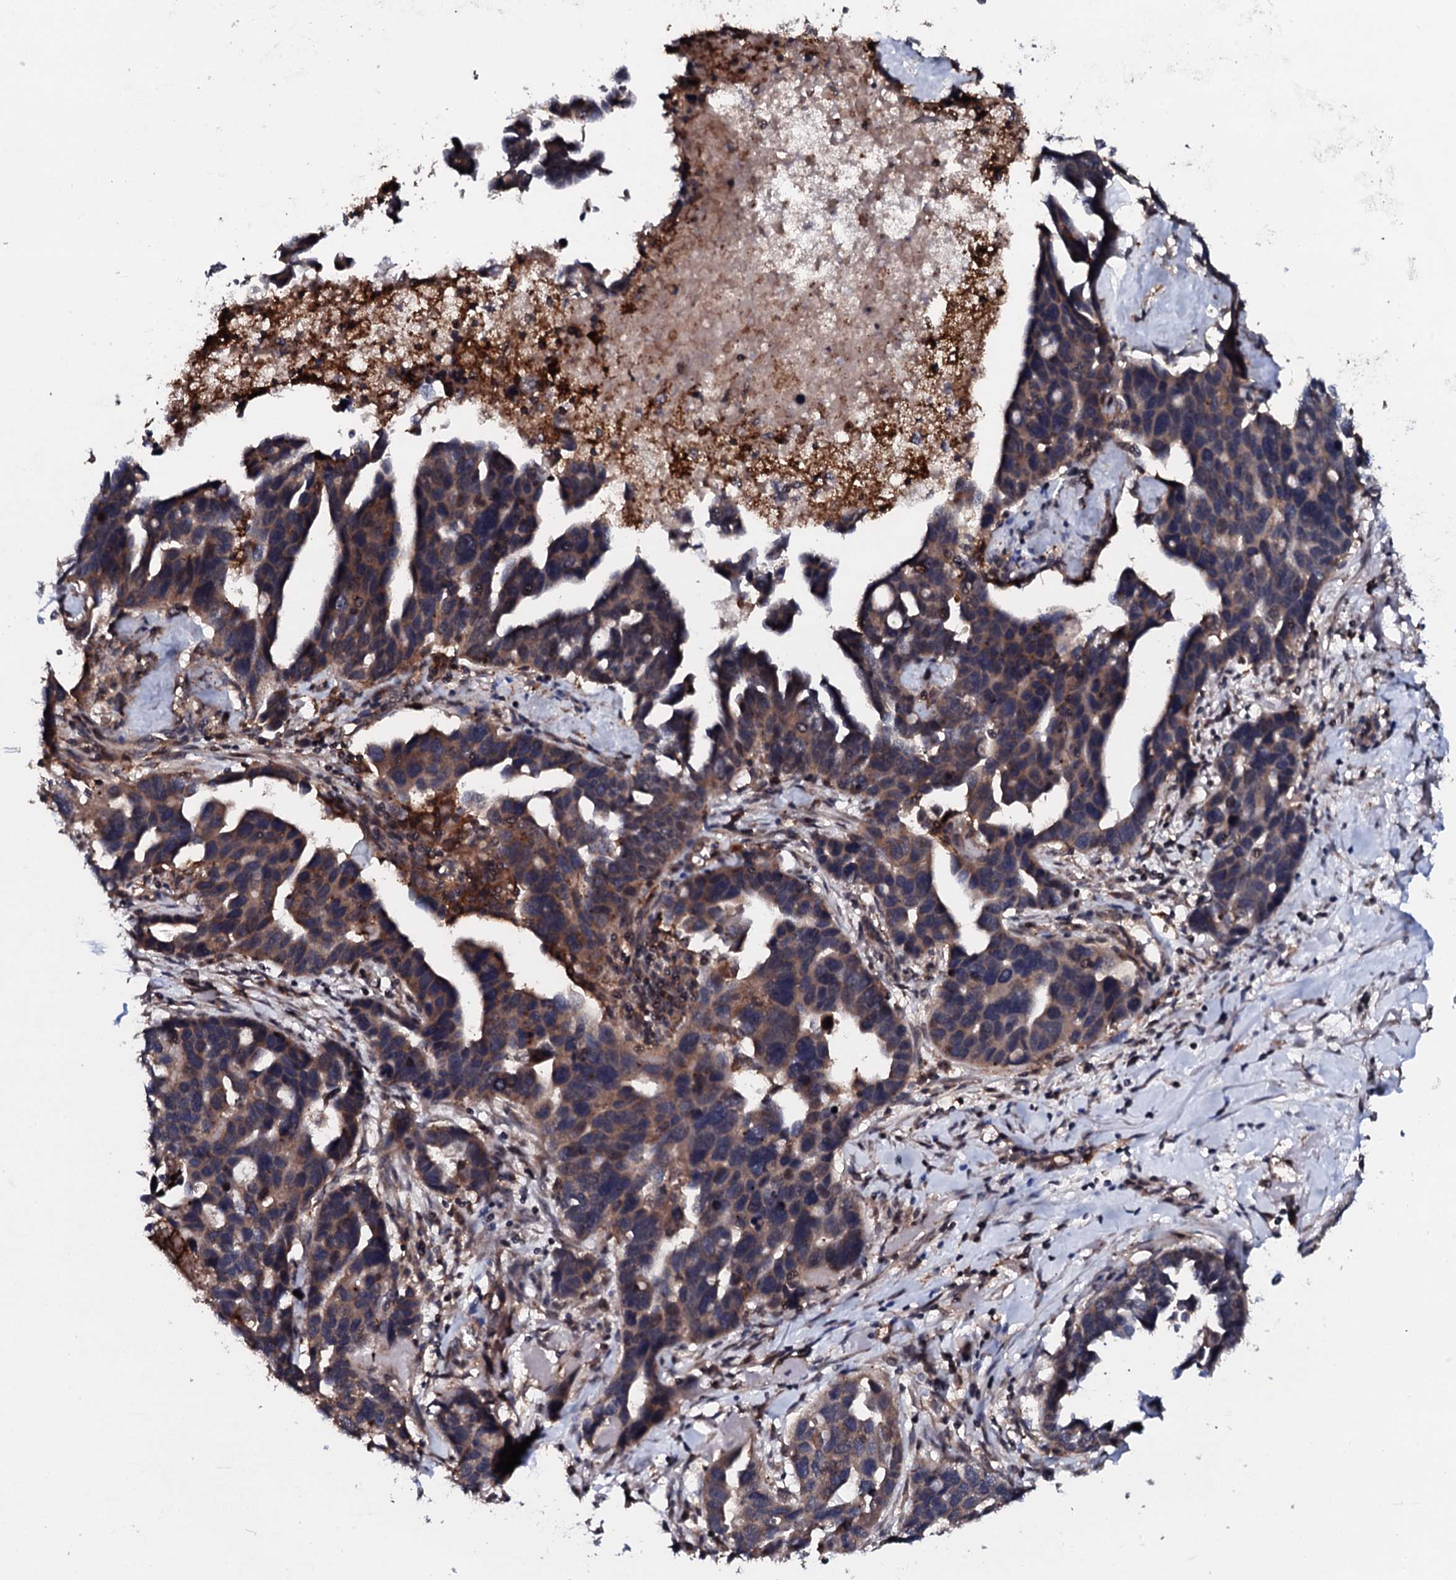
{"staining": {"intensity": "weak", "quantity": ">75%", "location": "cytoplasmic/membranous"}, "tissue": "ovarian cancer", "cell_type": "Tumor cells", "image_type": "cancer", "snomed": [{"axis": "morphology", "description": "Cystadenocarcinoma, serous, NOS"}, {"axis": "topography", "description": "Ovary"}], "caption": "Serous cystadenocarcinoma (ovarian) tissue exhibits weak cytoplasmic/membranous positivity in about >75% of tumor cells (IHC, brightfield microscopy, high magnification).", "gene": "EDC3", "patient": {"sex": "female", "age": 54}}